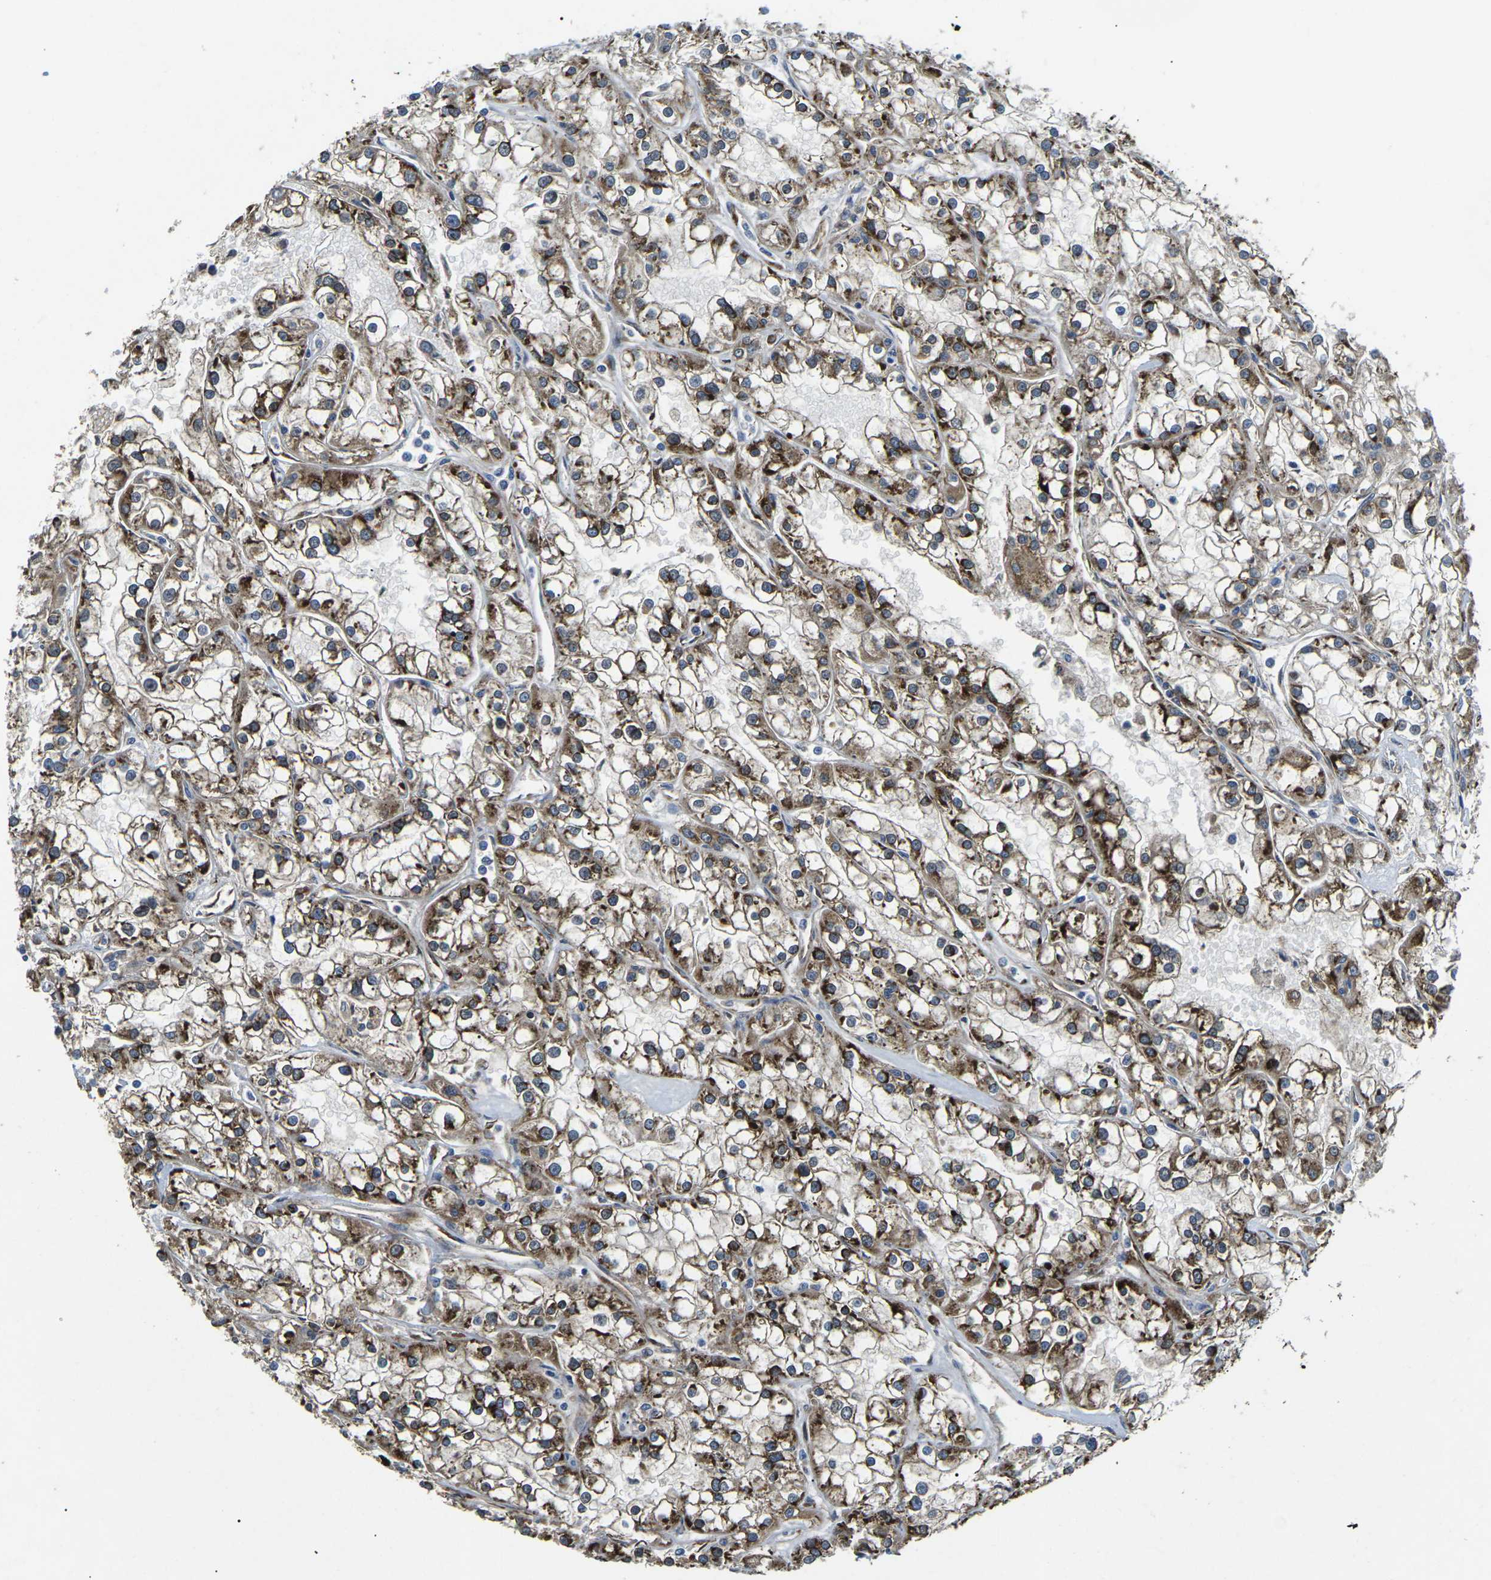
{"staining": {"intensity": "strong", "quantity": ">75%", "location": "cytoplasmic/membranous"}, "tissue": "renal cancer", "cell_type": "Tumor cells", "image_type": "cancer", "snomed": [{"axis": "morphology", "description": "Adenocarcinoma, NOS"}, {"axis": "topography", "description": "Kidney"}], "caption": "Immunohistochemistry photomicrograph of neoplastic tissue: human renal adenocarcinoma stained using immunohistochemistry exhibits high levels of strong protein expression localized specifically in the cytoplasmic/membranous of tumor cells, appearing as a cytoplasmic/membranous brown color.", "gene": "PDZD8", "patient": {"sex": "female", "age": 52}}